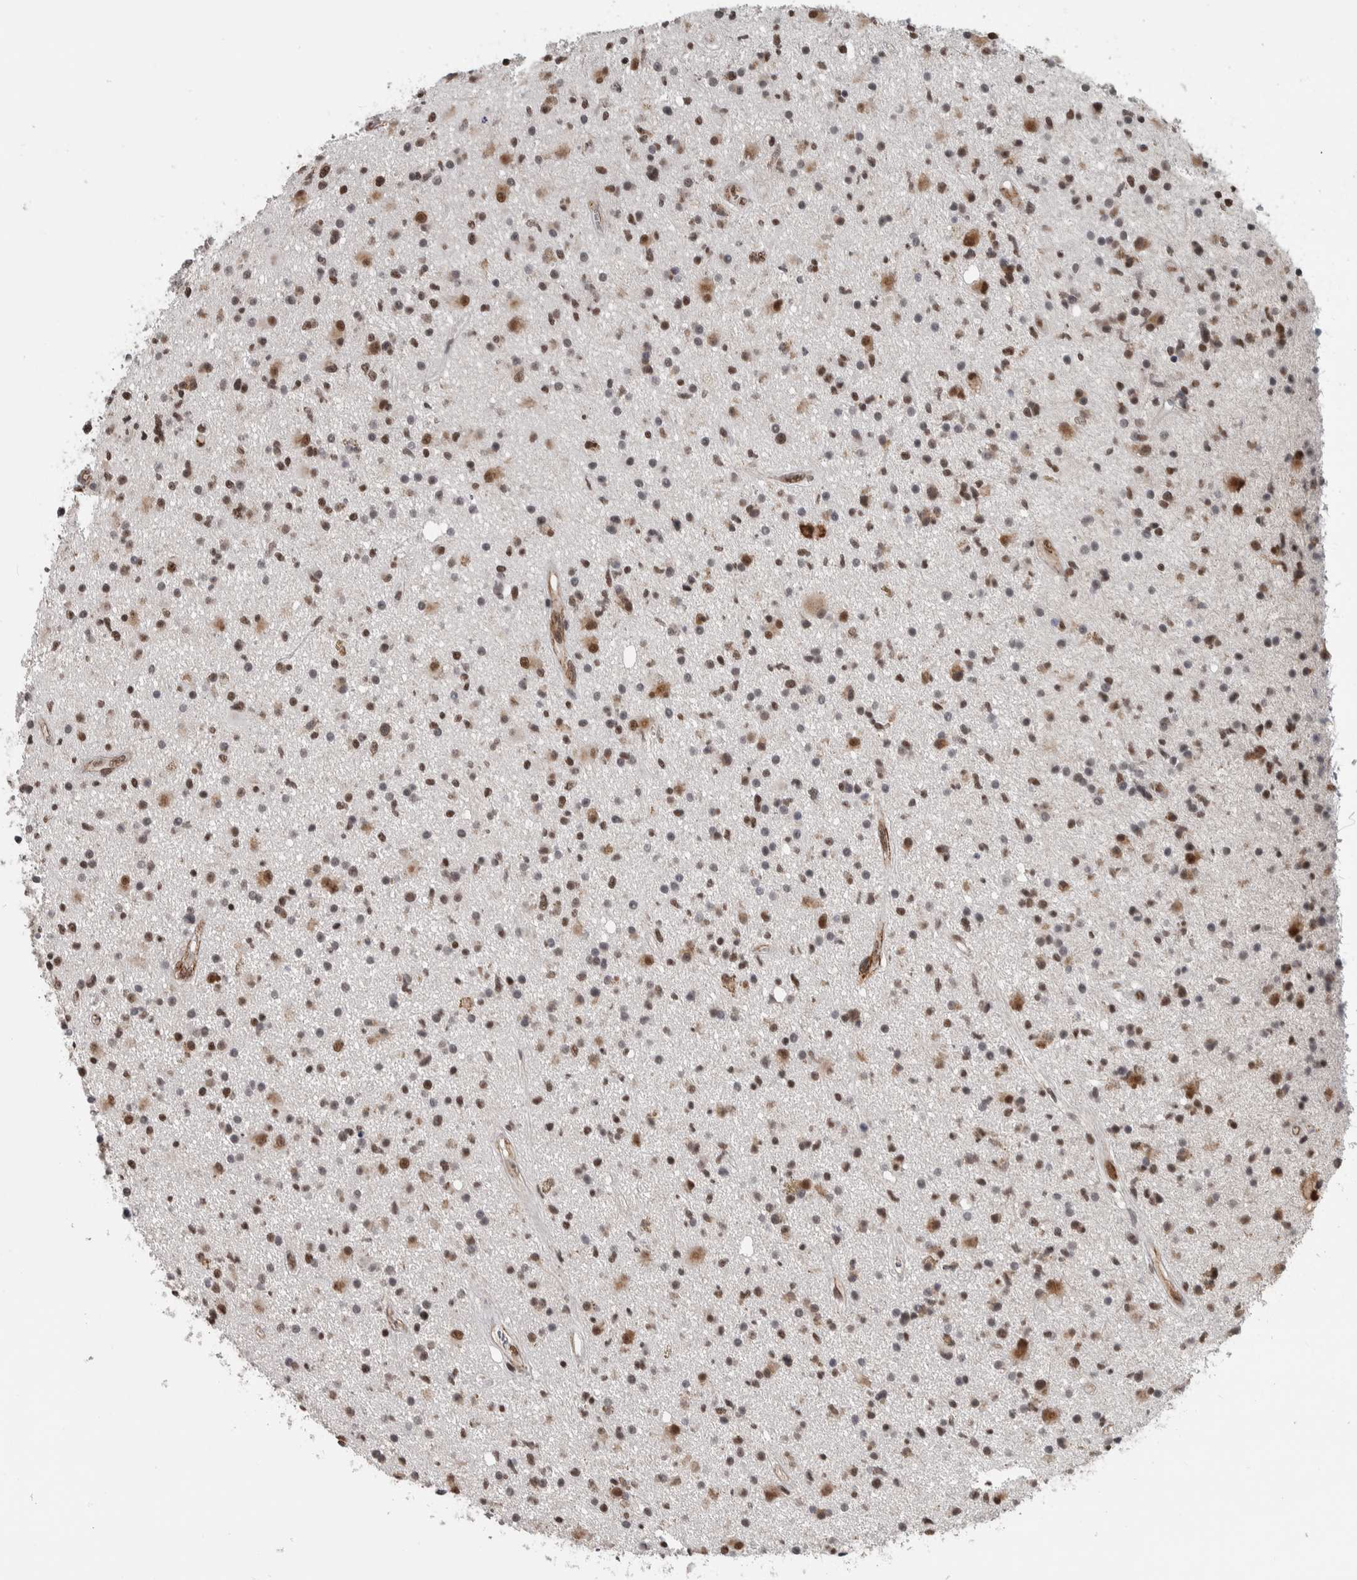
{"staining": {"intensity": "strong", "quantity": "25%-75%", "location": "nuclear"}, "tissue": "glioma", "cell_type": "Tumor cells", "image_type": "cancer", "snomed": [{"axis": "morphology", "description": "Glioma, malignant, High grade"}, {"axis": "topography", "description": "Brain"}], "caption": "Malignant glioma (high-grade) stained for a protein displays strong nuclear positivity in tumor cells.", "gene": "DDX42", "patient": {"sex": "male", "age": 33}}